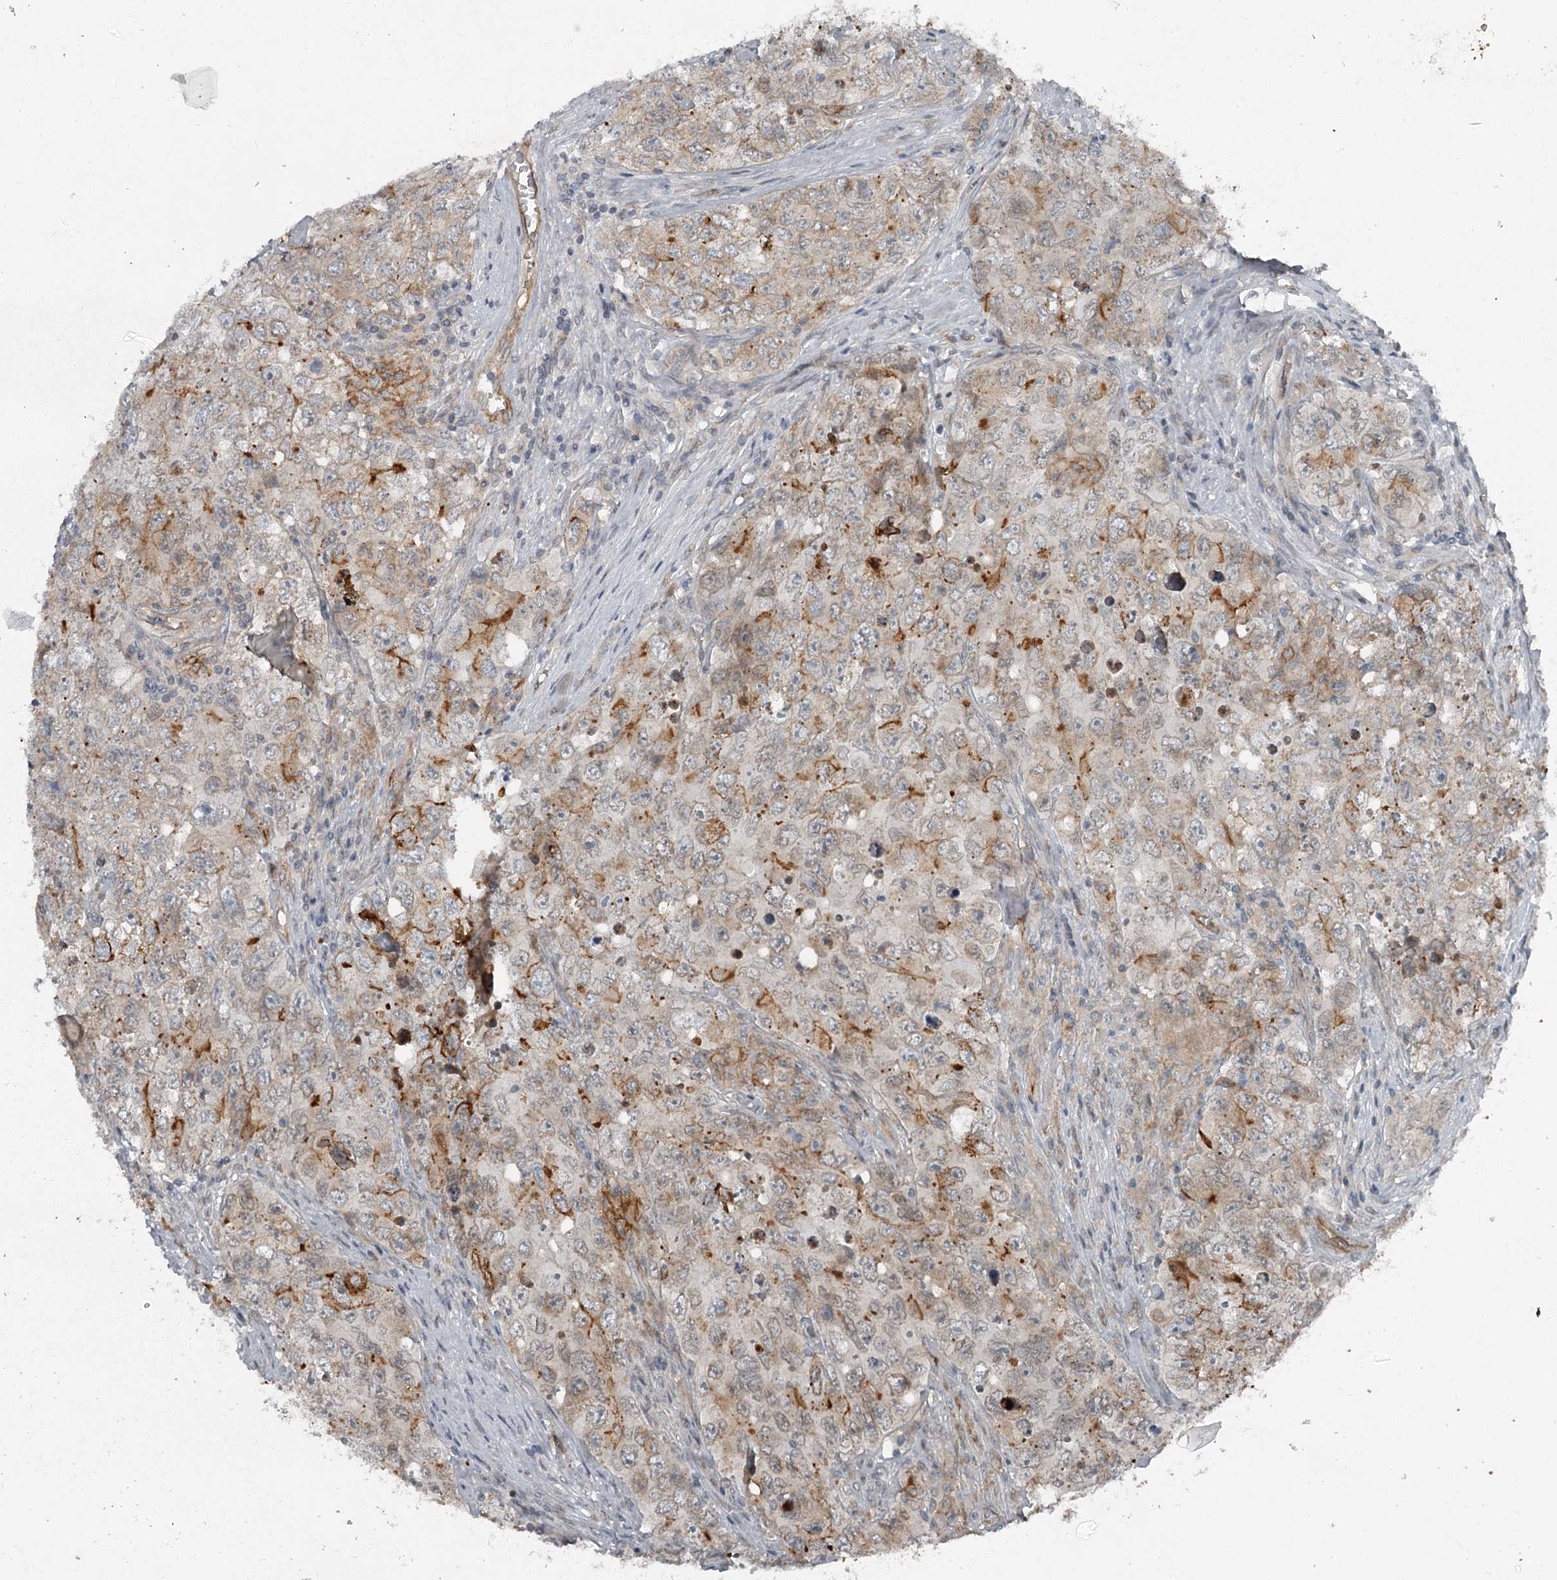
{"staining": {"intensity": "moderate", "quantity": "<25%", "location": "cytoplasmic/membranous"}, "tissue": "testis cancer", "cell_type": "Tumor cells", "image_type": "cancer", "snomed": [{"axis": "morphology", "description": "Seminoma, NOS"}, {"axis": "morphology", "description": "Carcinoma, Embryonal, NOS"}, {"axis": "topography", "description": "Testis"}], "caption": "Moderate cytoplasmic/membranous expression for a protein is appreciated in about <25% of tumor cells of embryonal carcinoma (testis) using immunohistochemistry (IHC).", "gene": "SLC39A8", "patient": {"sex": "male", "age": 43}}